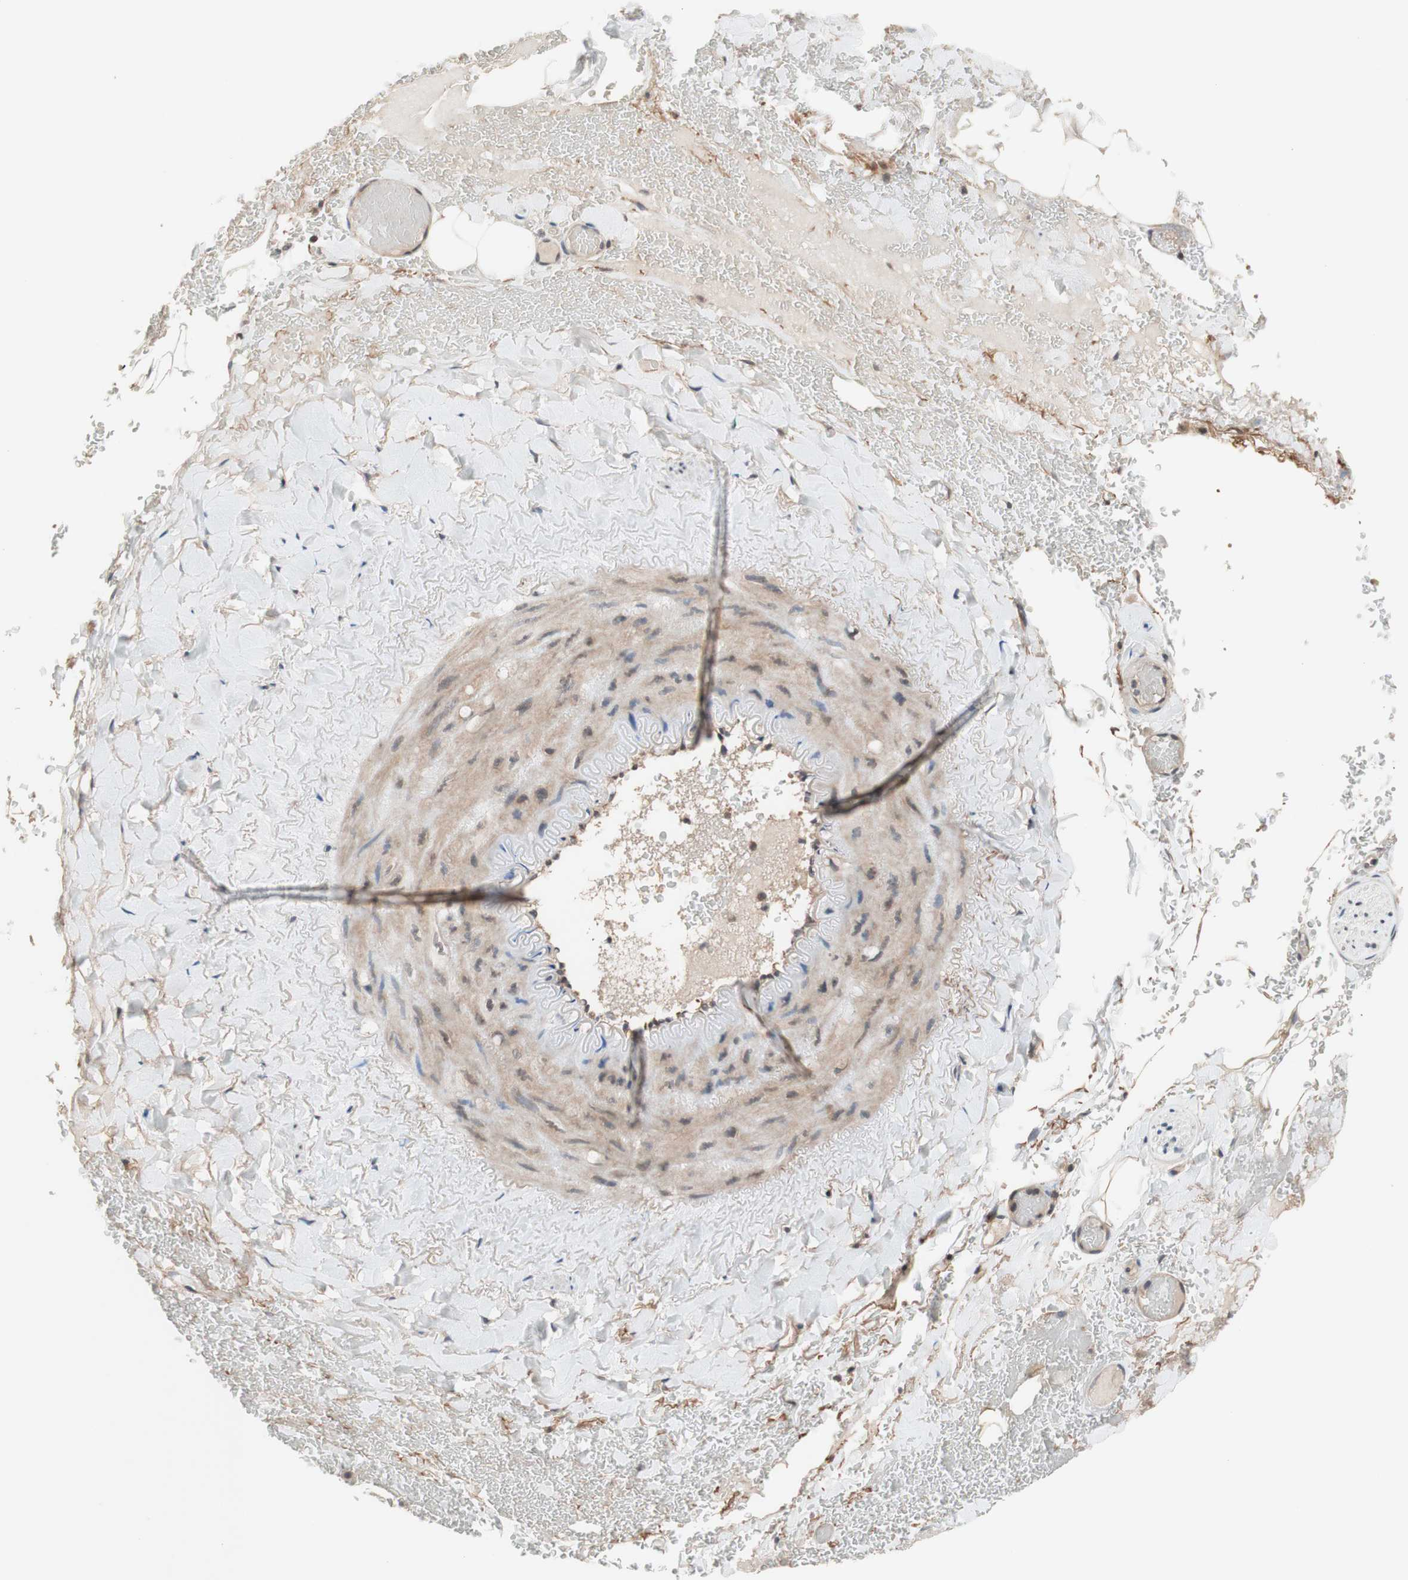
{"staining": {"intensity": "moderate", "quantity": "<25%", "location": "cytoplasmic/membranous"}, "tissue": "adipose tissue", "cell_type": "Adipocytes", "image_type": "normal", "snomed": [{"axis": "morphology", "description": "Normal tissue, NOS"}, {"axis": "topography", "description": "Peripheral nerve tissue"}], "caption": "The image exhibits staining of normal adipose tissue, revealing moderate cytoplasmic/membranous protein positivity (brown color) within adipocytes. Using DAB (3,3'-diaminobenzidine) (brown) and hematoxylin (blue) stains, captured at high magnification using brightfield microscopy.", "gene": "CD55", "patient": {"sex": "male", "age": 70}}